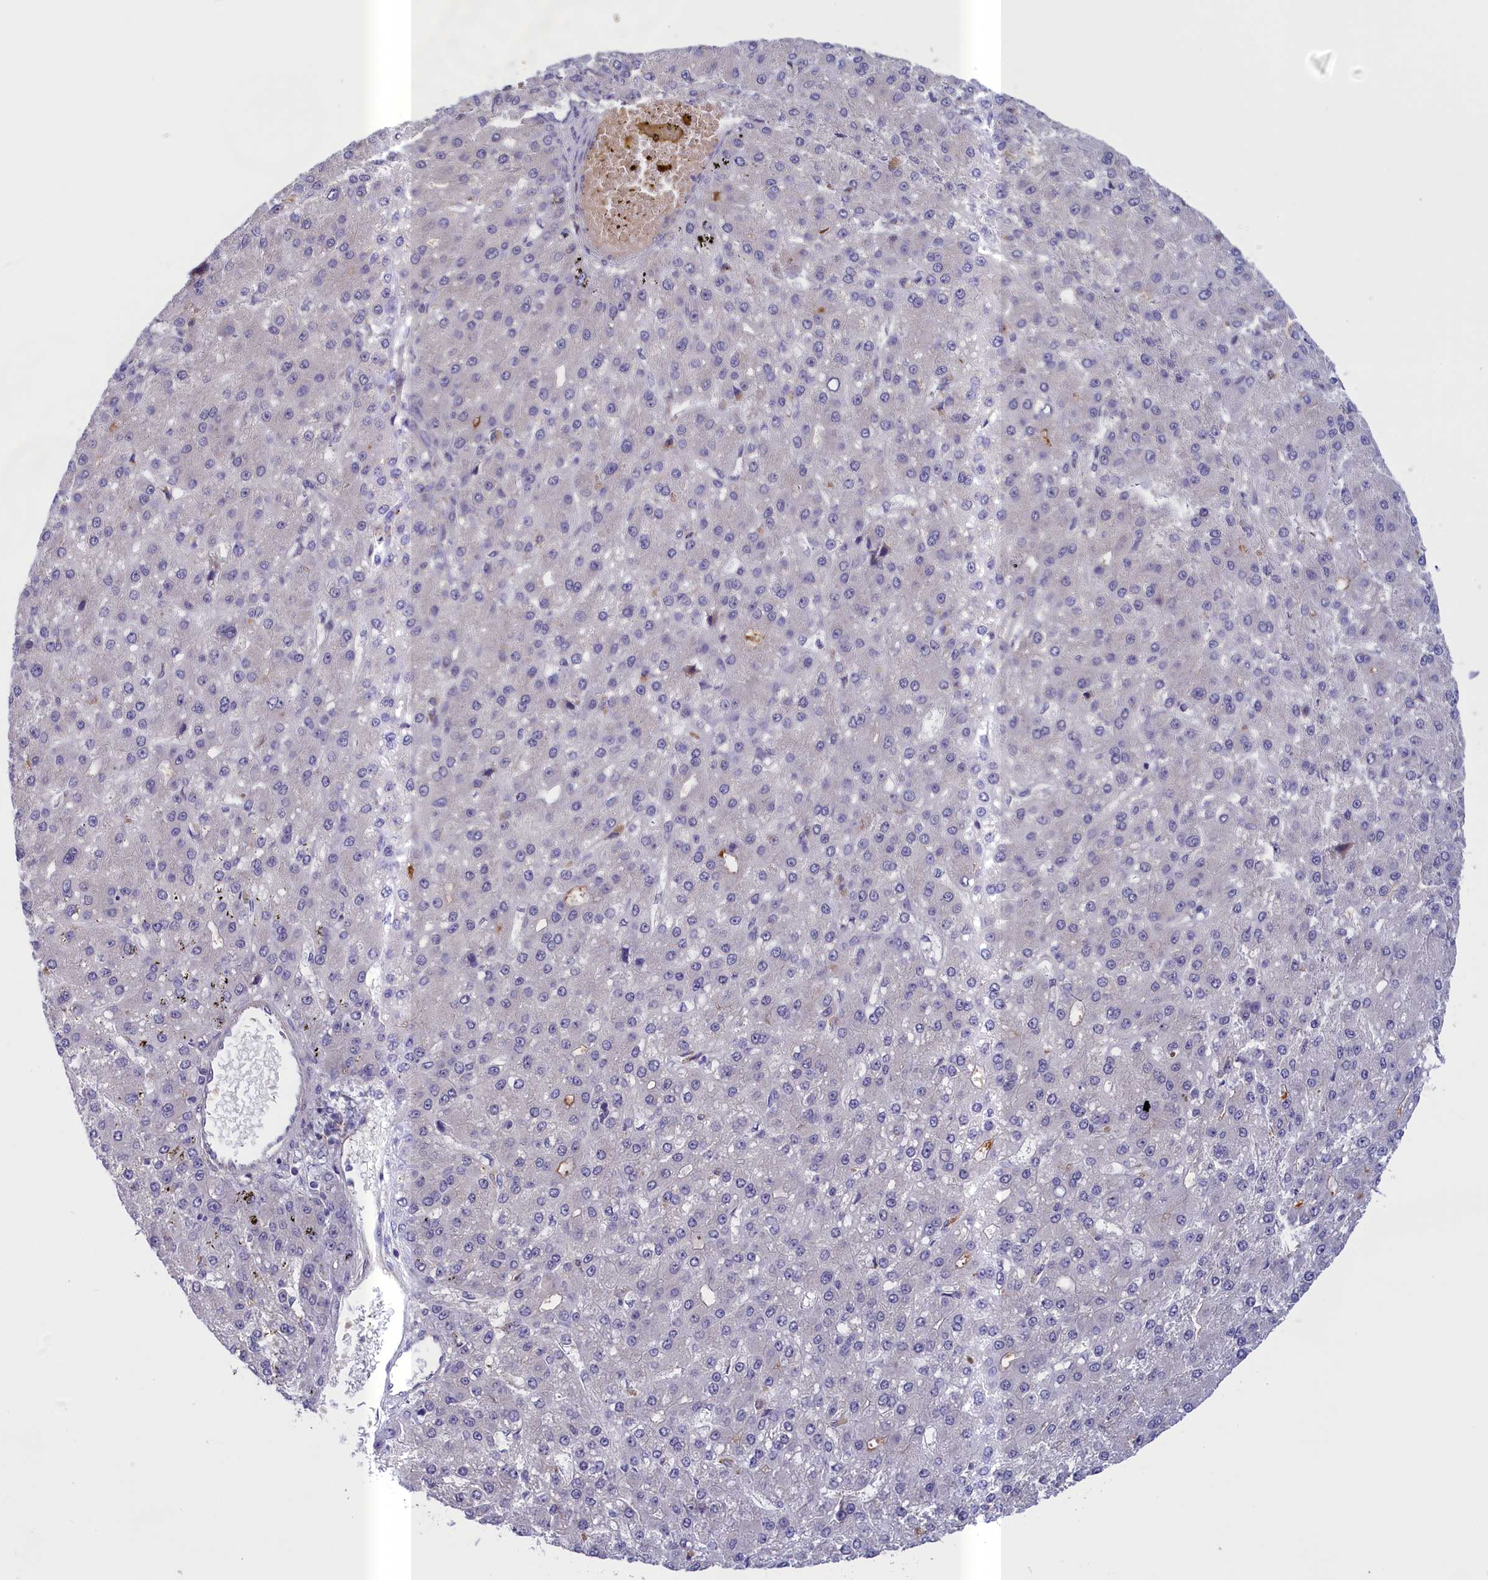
{"staining": {"intensity": "negative", "quantity": "none", "location": "none"}, "tissue": "liver cancer", "cell_type": "Tumor cells", "image_type": "cancer", "snomed": [{"axis": "morphology", "description": "Carcinoma, Hepatocellular, NOS"}, {"axis": "topography", "description": "Liver"}], "caption": "Liver cancer (hepatocellular carcinoma) stained for a protein using IHC demonstrates no expression tumor cells.", "gene": "IGFALS", "patient": {"sex": "male", "age": 67}}